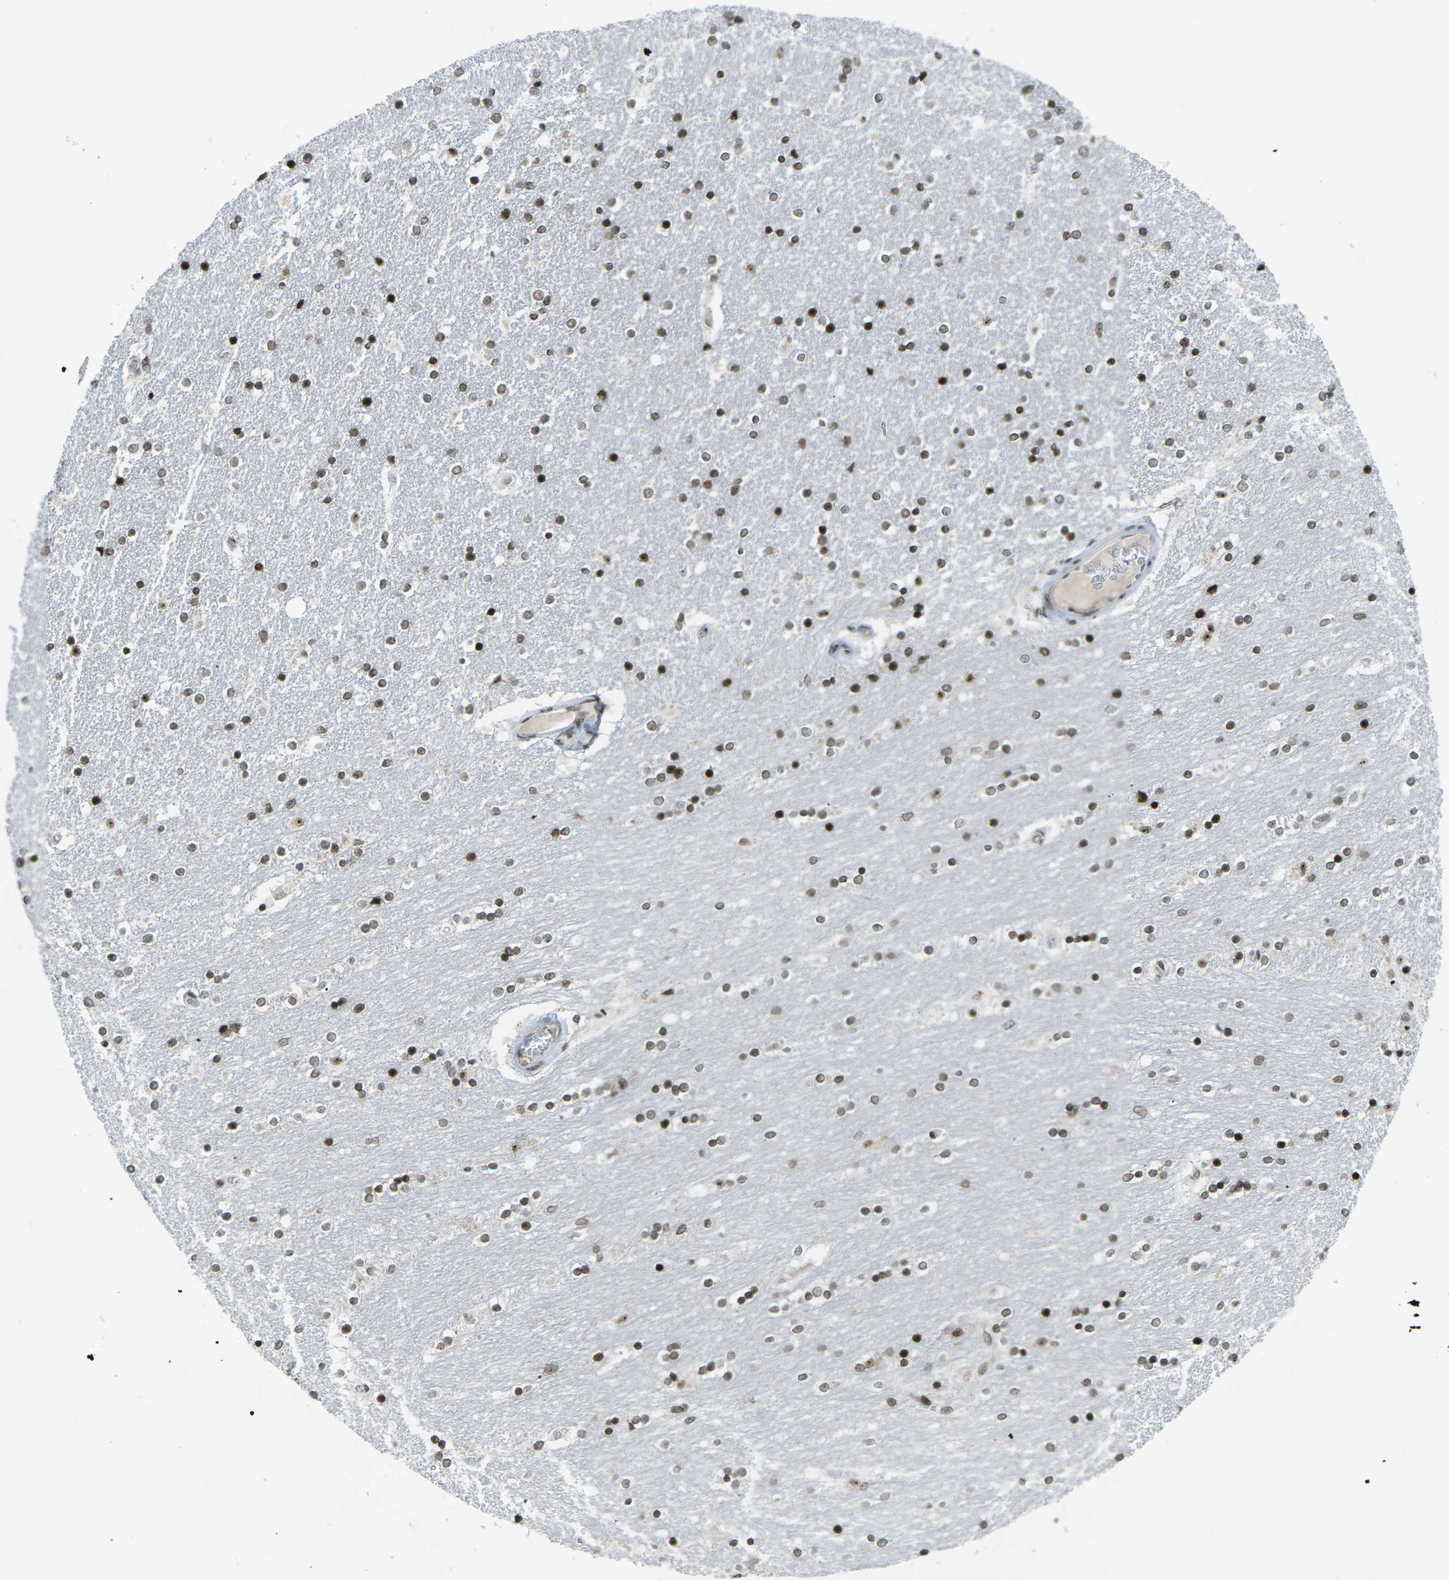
{"staining": {"intensity": "strong", "quantity": "25%-75%", "location": "nuclear"}, "tissue": "caudate", "cell_type": "Glial cells", "image_type": "normal", "snomed": [{"axis": "morphology", "description": "Normal tissue, NOS"}, {"axis": "topography", "description": "Lateral ventricle wall"}], "caption": "Immunohistochemical staining of benign caudate reveals strong nuclear protein expression in approximately 25%-75% of glial cells. Immunohistochemistry (ihc) stains the protein of interest in brown and the nuclei are stained blue.", "gene": "EME1", "patient": {"sex": "female", "age": 54}}